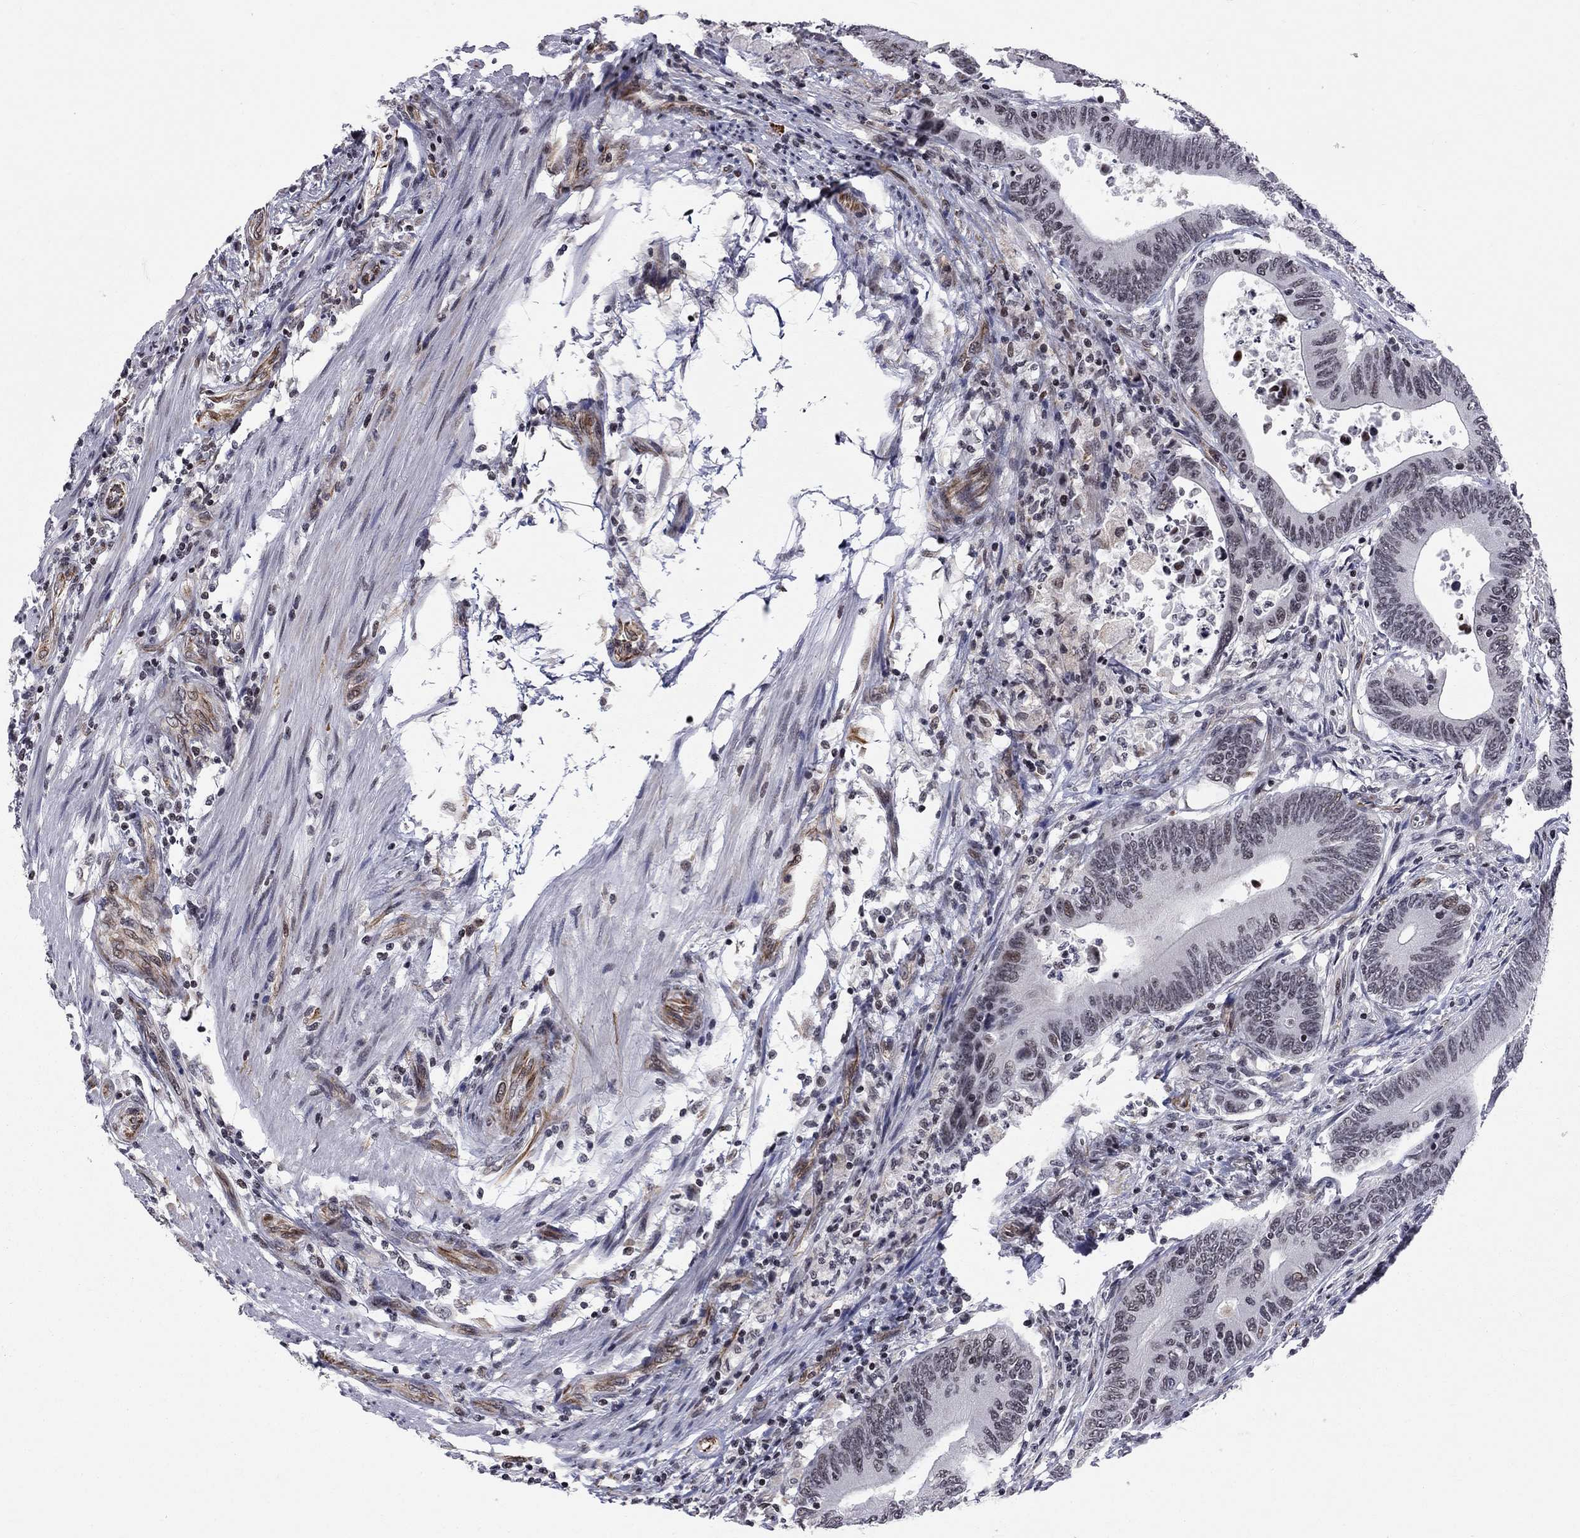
{"staining": {"intensity": "negative", "quantity": "none", "location": "none"}, "tissue": "colorectal cancer", "cell_type": "Tumor cells", "image_type": "cancer", "snomed": [{"axis": "morphology", "description": "Adenocarcinoma, NOS"}, {"axis": "topography", "description": "Colon"}], "caption": "A micrograph of adenocarcinoma (colorectal) stained for a protein reveals no brown staining in tumor cells. (DAB (3,3'-diaminobenzidine) immunohistochemistry (IHC) with hematoxylin counter stain).", "gene": "MTNR1B", "patient": {"sex": "female", "age": 90}}